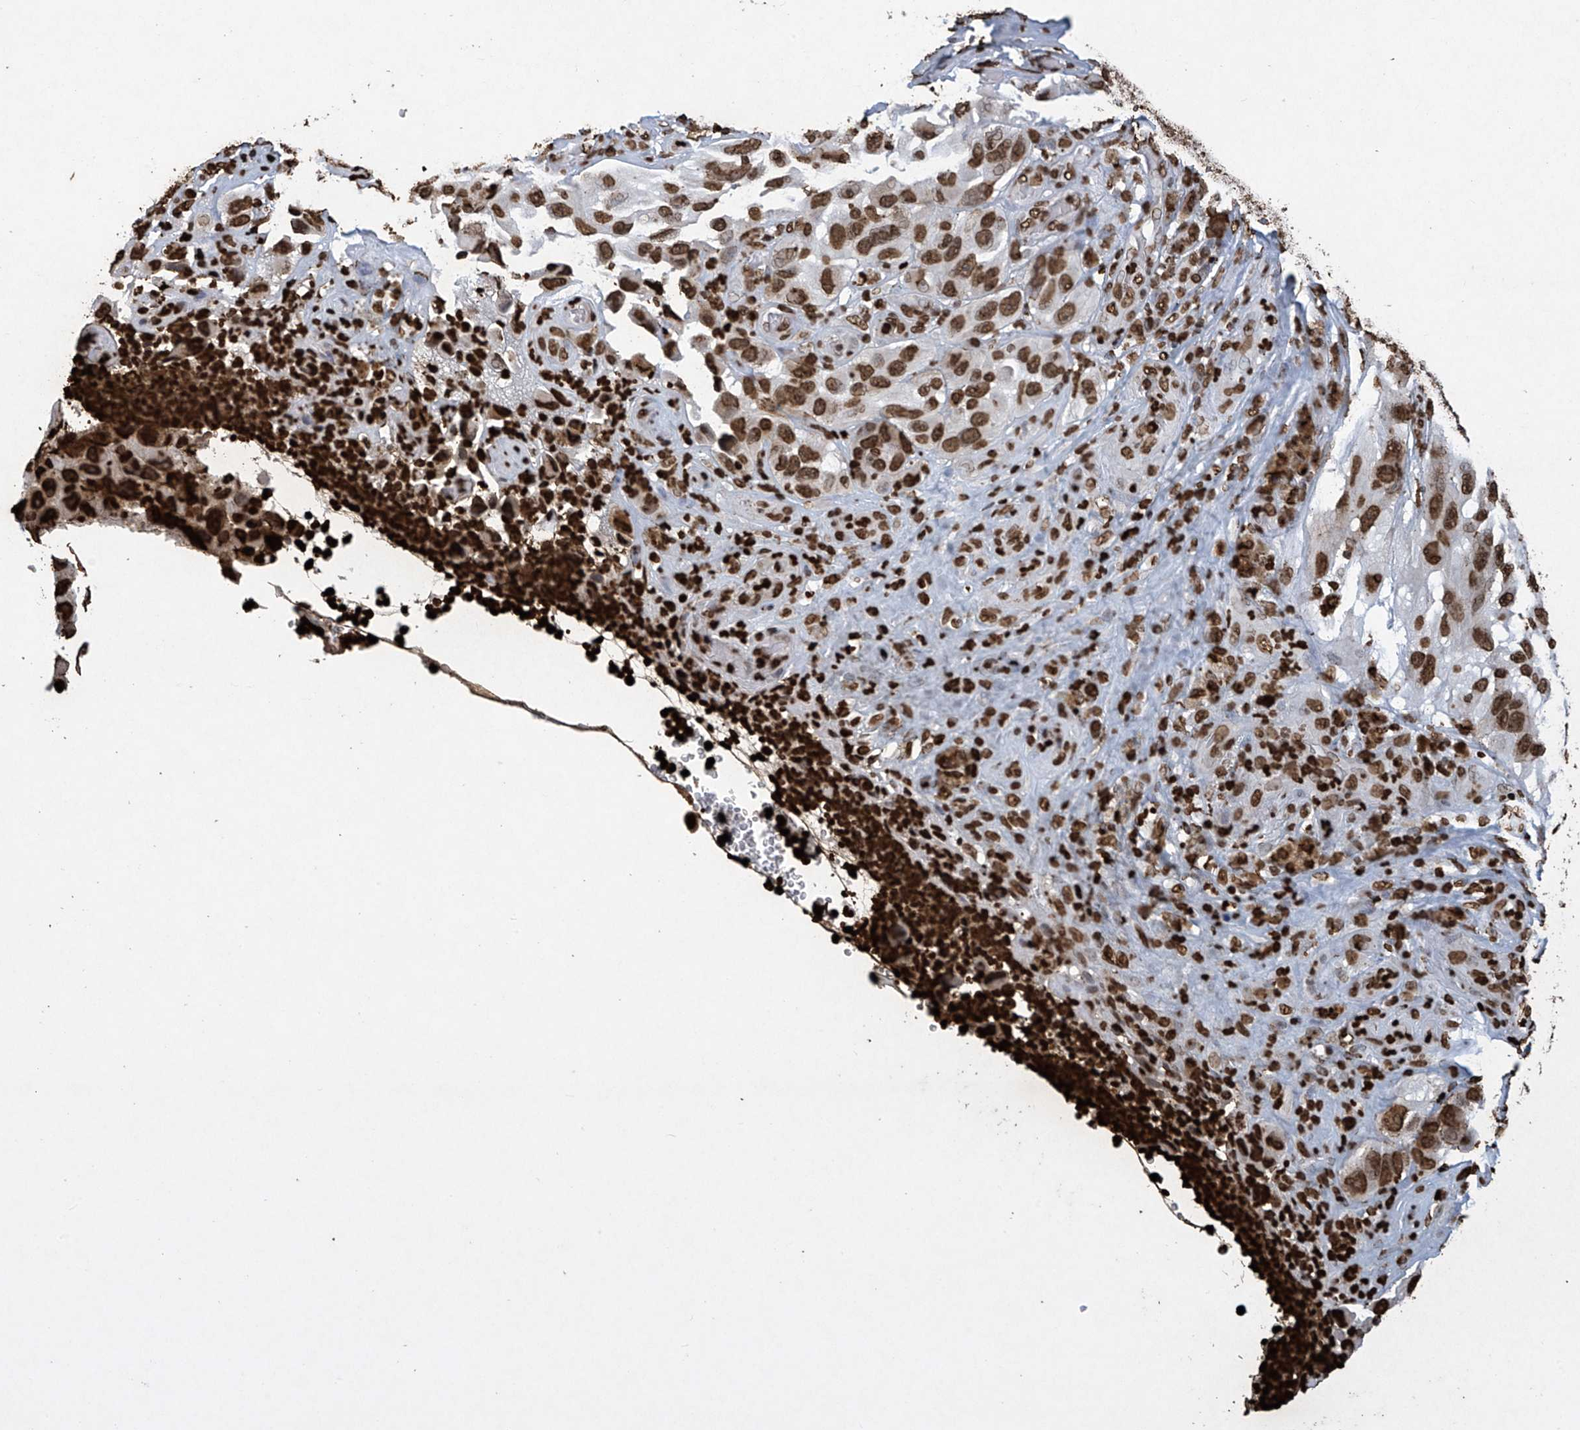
{"staining": {"intensity": "strong", "quantity": ">75%", "location": "nuclear"}, "tissue": "melanoma", "cell_type": "Tumor cells", "image_type": "cancer", "snomed": [{"axis": "morphology", "description": "Malignant melanoma, NOS"}, {"axis": "topography", "description": "Skin"}], "caption": "There is high levels of strong nuclear positivity in tumor cells of melanoma, as demonstrated by immunohistochemical staining (brown color).", "gene": "H3-3A", "patient": {"sex": "female", "age": 73}}